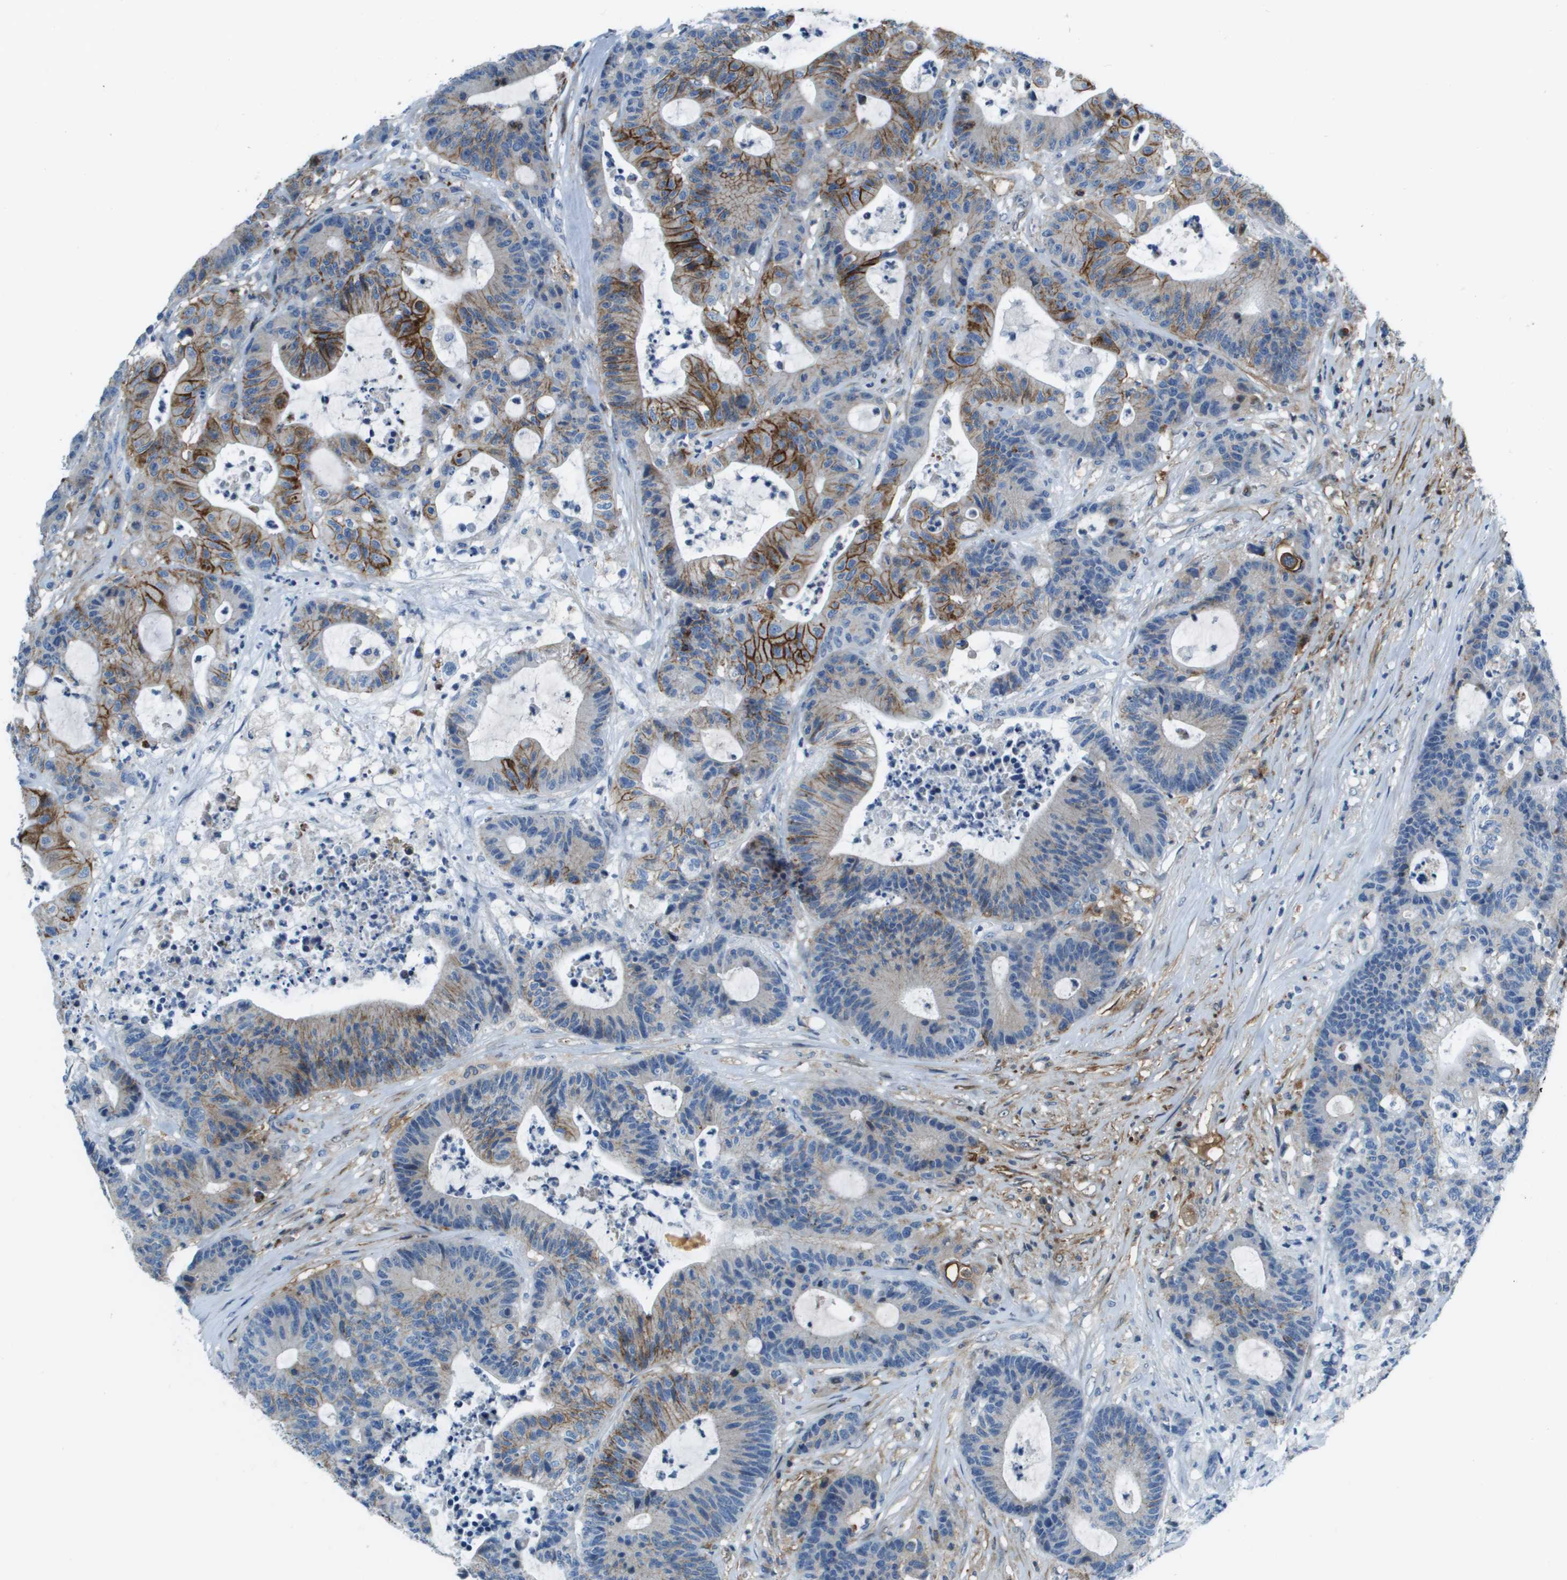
{"staining": {"intensity": "moderate", "quantity": "25%-75%", "location": "cytoplasmic/membranous"}, "tissue": "colorectal cancer", "cell_type": "Tumor cells", "image_type": "cancer", "snomed": [{"axis": "morphology", "description": "Adenocarcinoma, NOS"}, {"axis": "topography", "description": "Colon"}], "caption": "Immunohistochemical staining of human colorectal cancer (adenocarcinoma) displays medium levels of moderate cytoplasmic/membranous protein staining in approximately 25%-75% of tumor cells. (DAB (3,3'-diaminobenzidine) IHC with brightfield microscopy, high magnification).", "gene": "SDC1", "patient": {"sex": "female", "age": 84}}